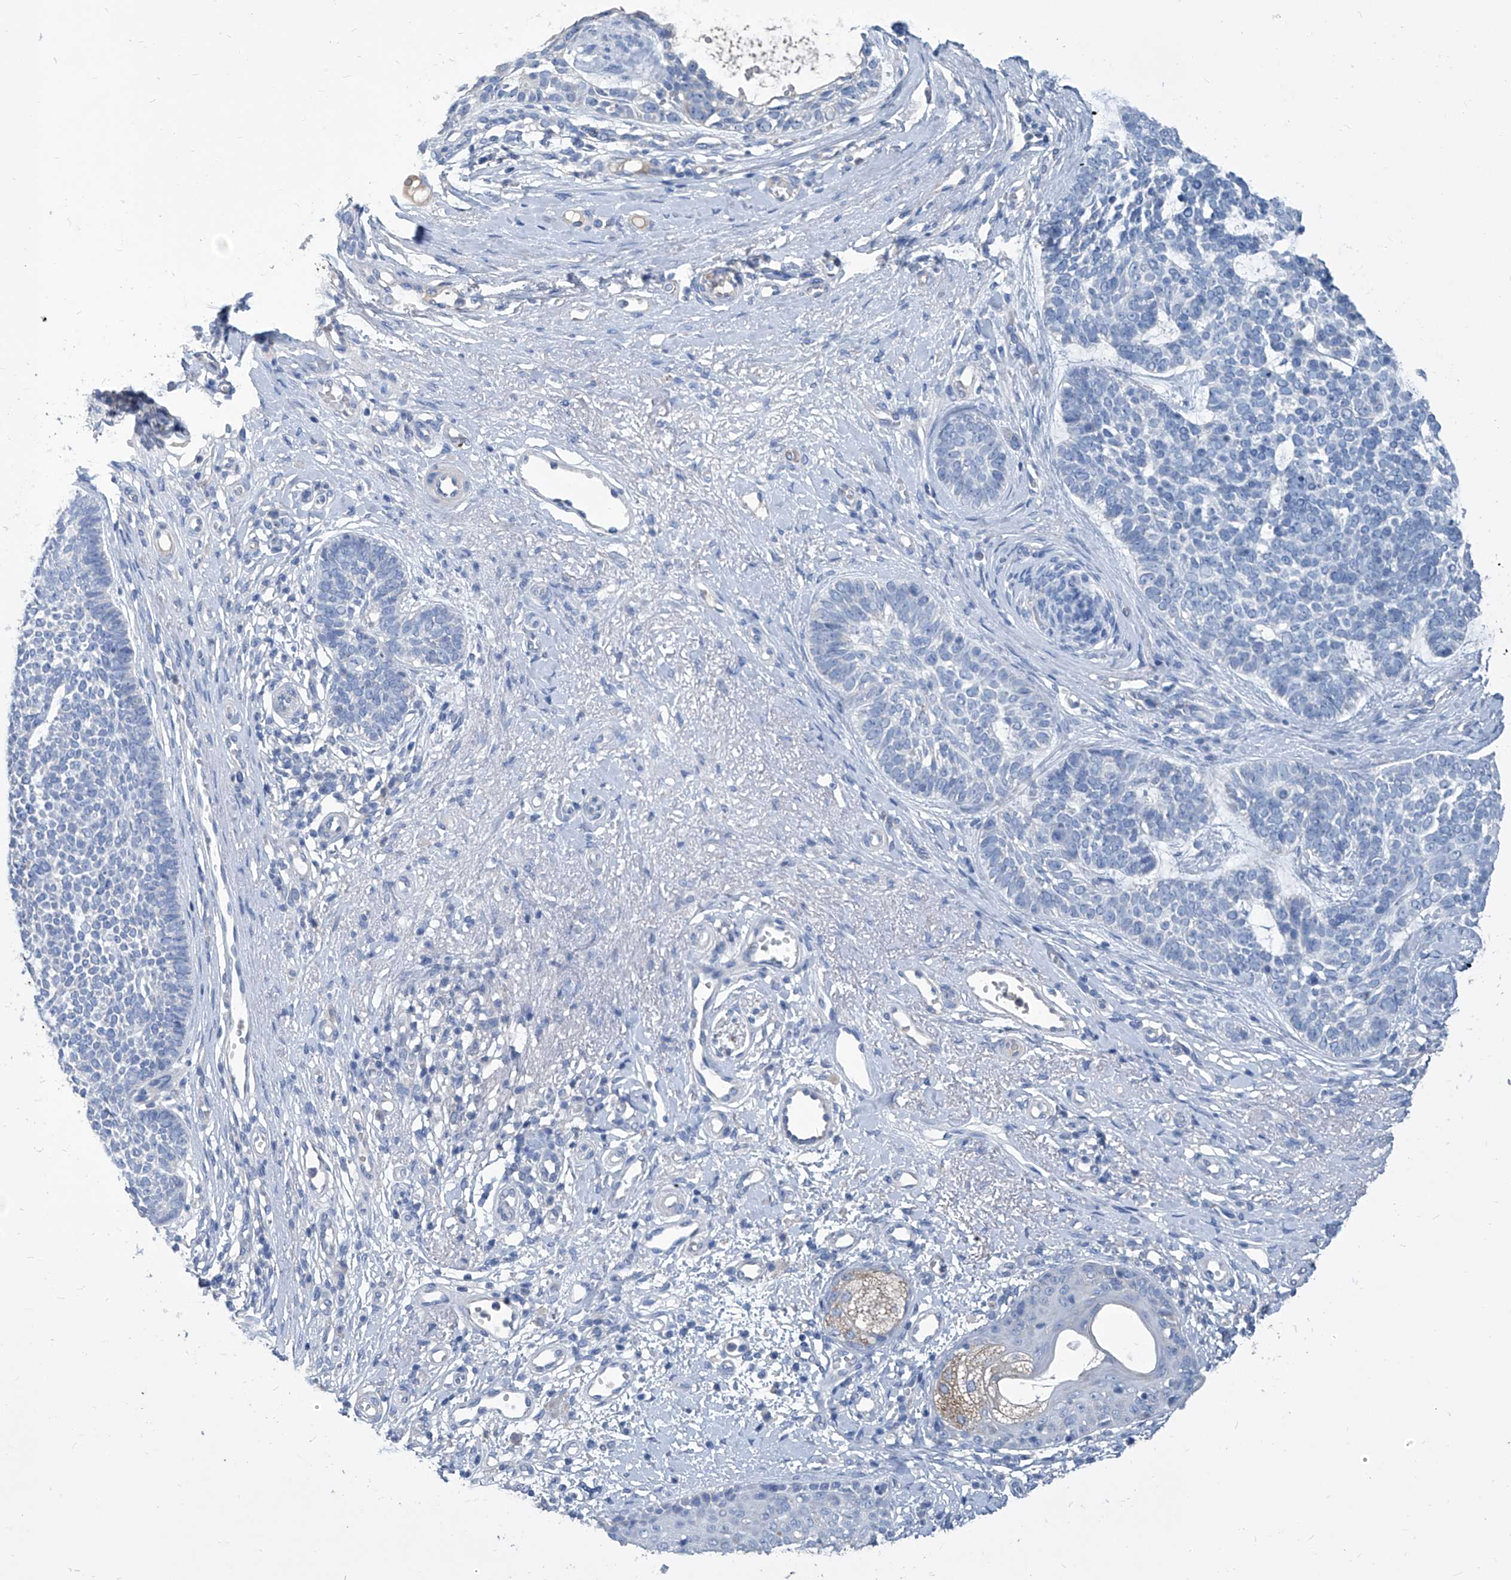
{"staining": {"intensity": "negative", "quantity": "none", "location": "none"}, "tissue": "skin cancer", "cell_type": "Tumor cells", "image_type": "cancer", "snomed": [{"axis": "morphology", "description": "Basal cell carcinoma"}, {"axis": "topography", "description": "Skin"}], "caption": "Skin basal cell carcinoma was stained to show a protein in brown. There is no significant expression in tumor cells. (DAB (3,3'-diaminobenzidine) immunohistochemistry (IHC), high magnification).", "gene": "MTARC1", "patient": {"sex": "female", "age": 81}}